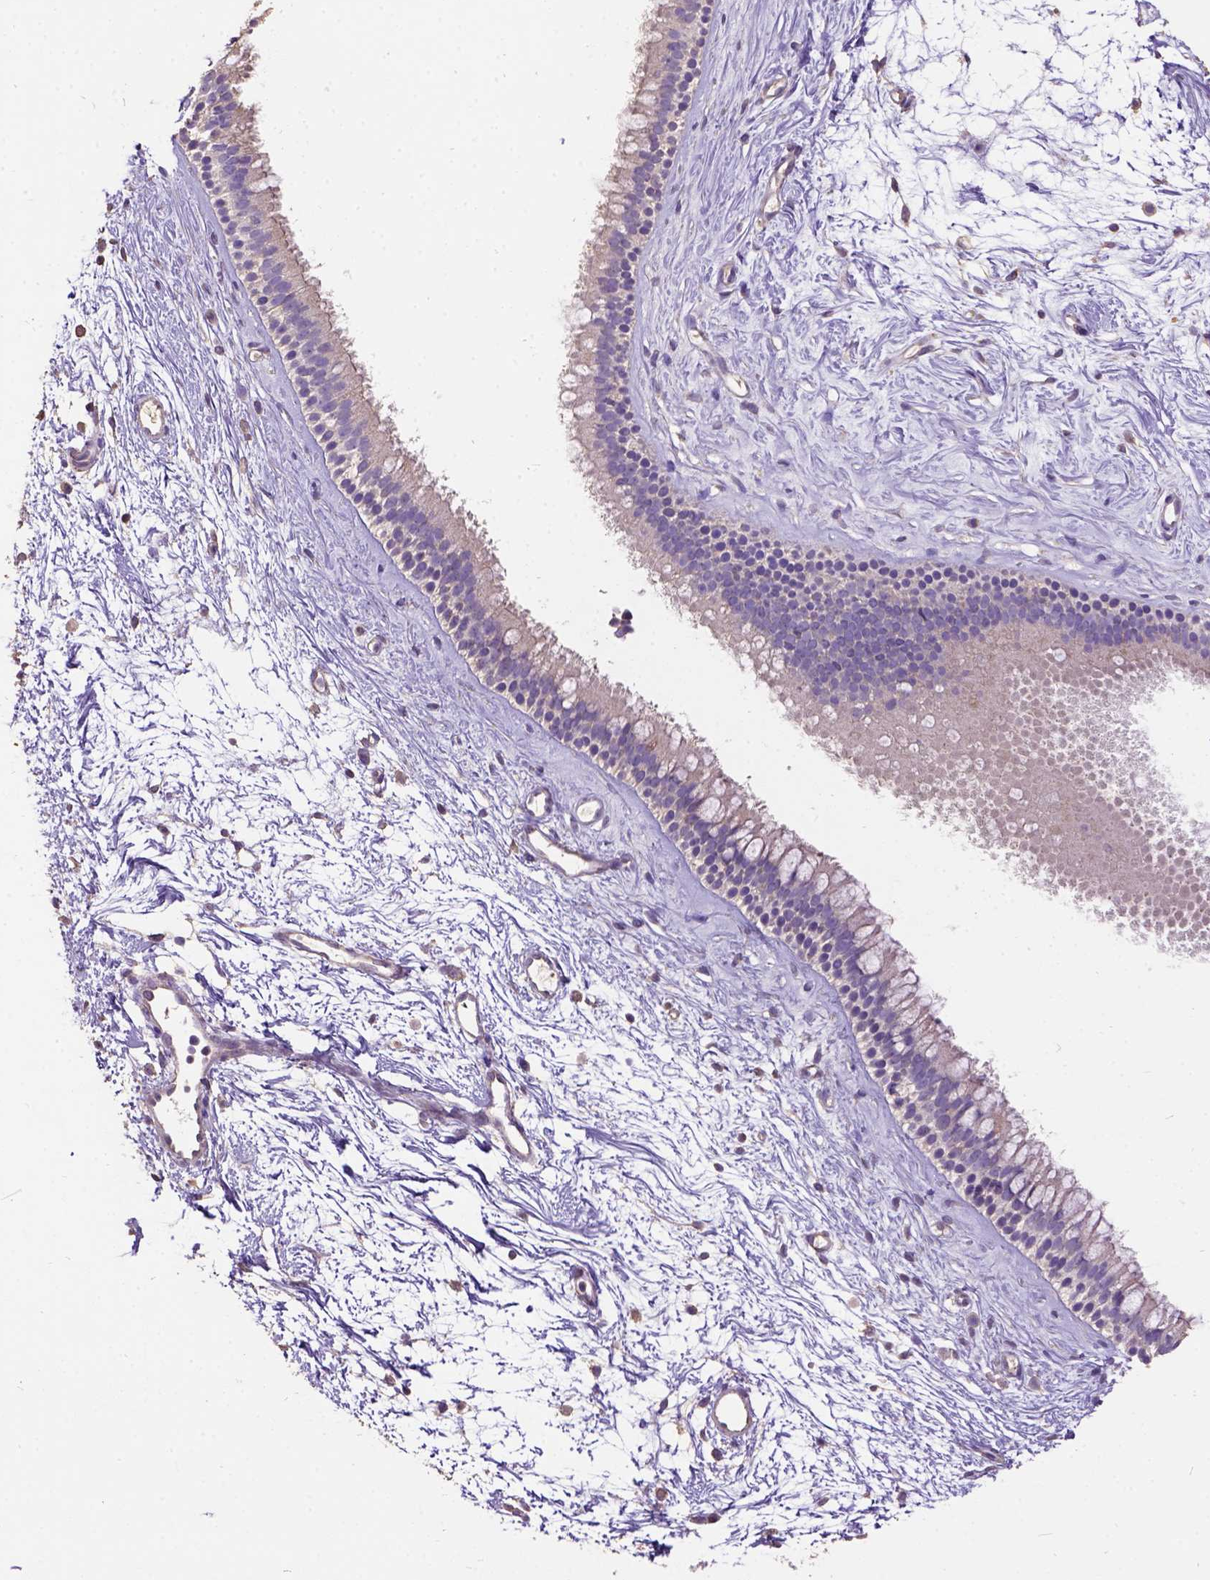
{"staining": {"intensity": "negative", "quantity": "none", "location": "none"}, "tissue": "nasopharynx", "cell_type": "Respiratory epithelial cells", "image_type": "normal", "snomed": [{"axis": "morphology", "description": "Normal tissue, NOS"}, {"axis": "topography", "description": "Nasopharynx"}], "caption": "This histopathology image is of benign nasopharynx stained with immunohistochemistry (IHC) to label a protein in brown with the nuclei are counter-stained blue. There is no expression in respiratory epithelial cells.", "gene": "DQX1", "patient": {"sex": "male", "age": 58}}